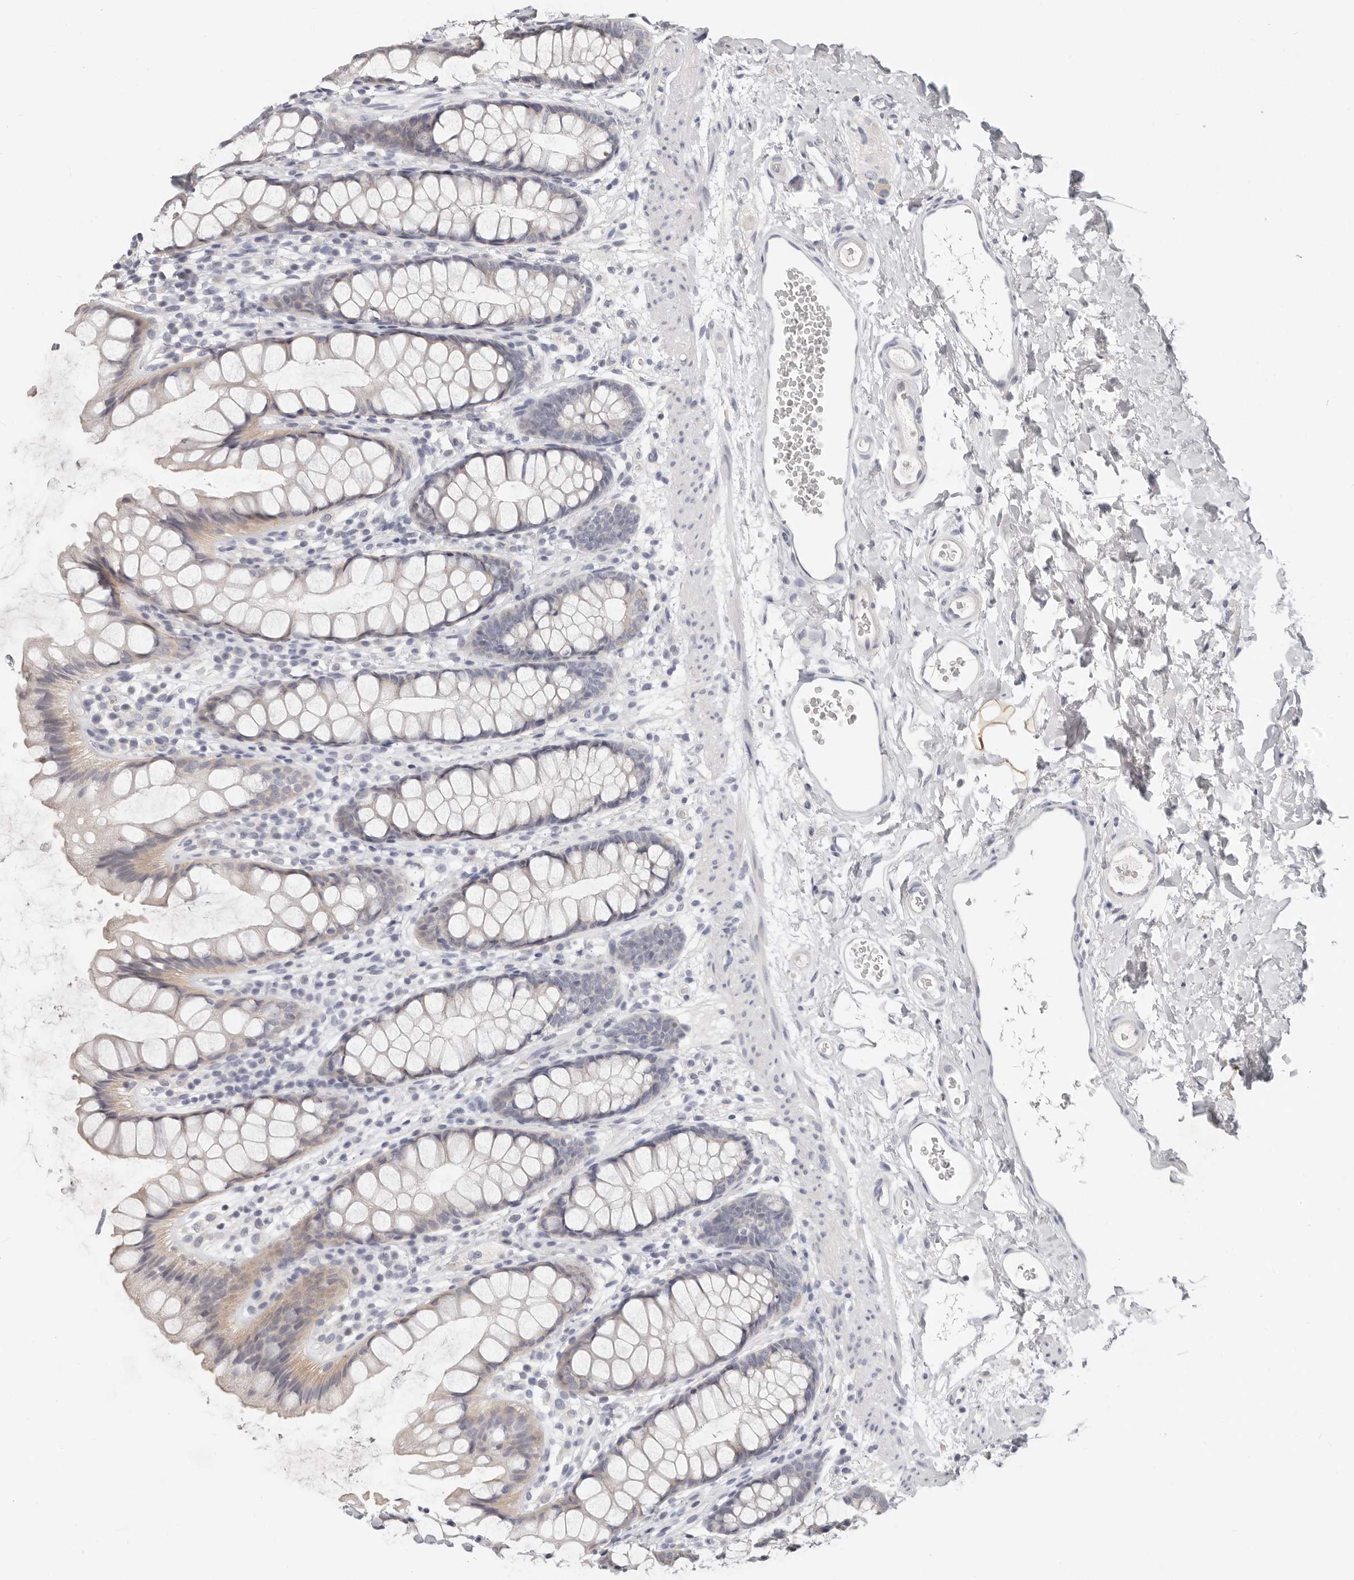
{"staining": {"intensity": "weak", "quantity": "<25%", "location": "cytoplasmic/membranous"}, "tissue": "rectum", "cell_type": "Glandular cells", "image_type": "normal", "snomed": [{"axis": "morphology", "description": "Normal tissue, NOS"}, {"axis": "topography", "description": "Rectum"}], "caption": "Immunohistochemistry of normal human rectum exhibits no staining in glandular cells.", "gene": "TMEM63B", "patient": {"sex": "female", "age": 65}}